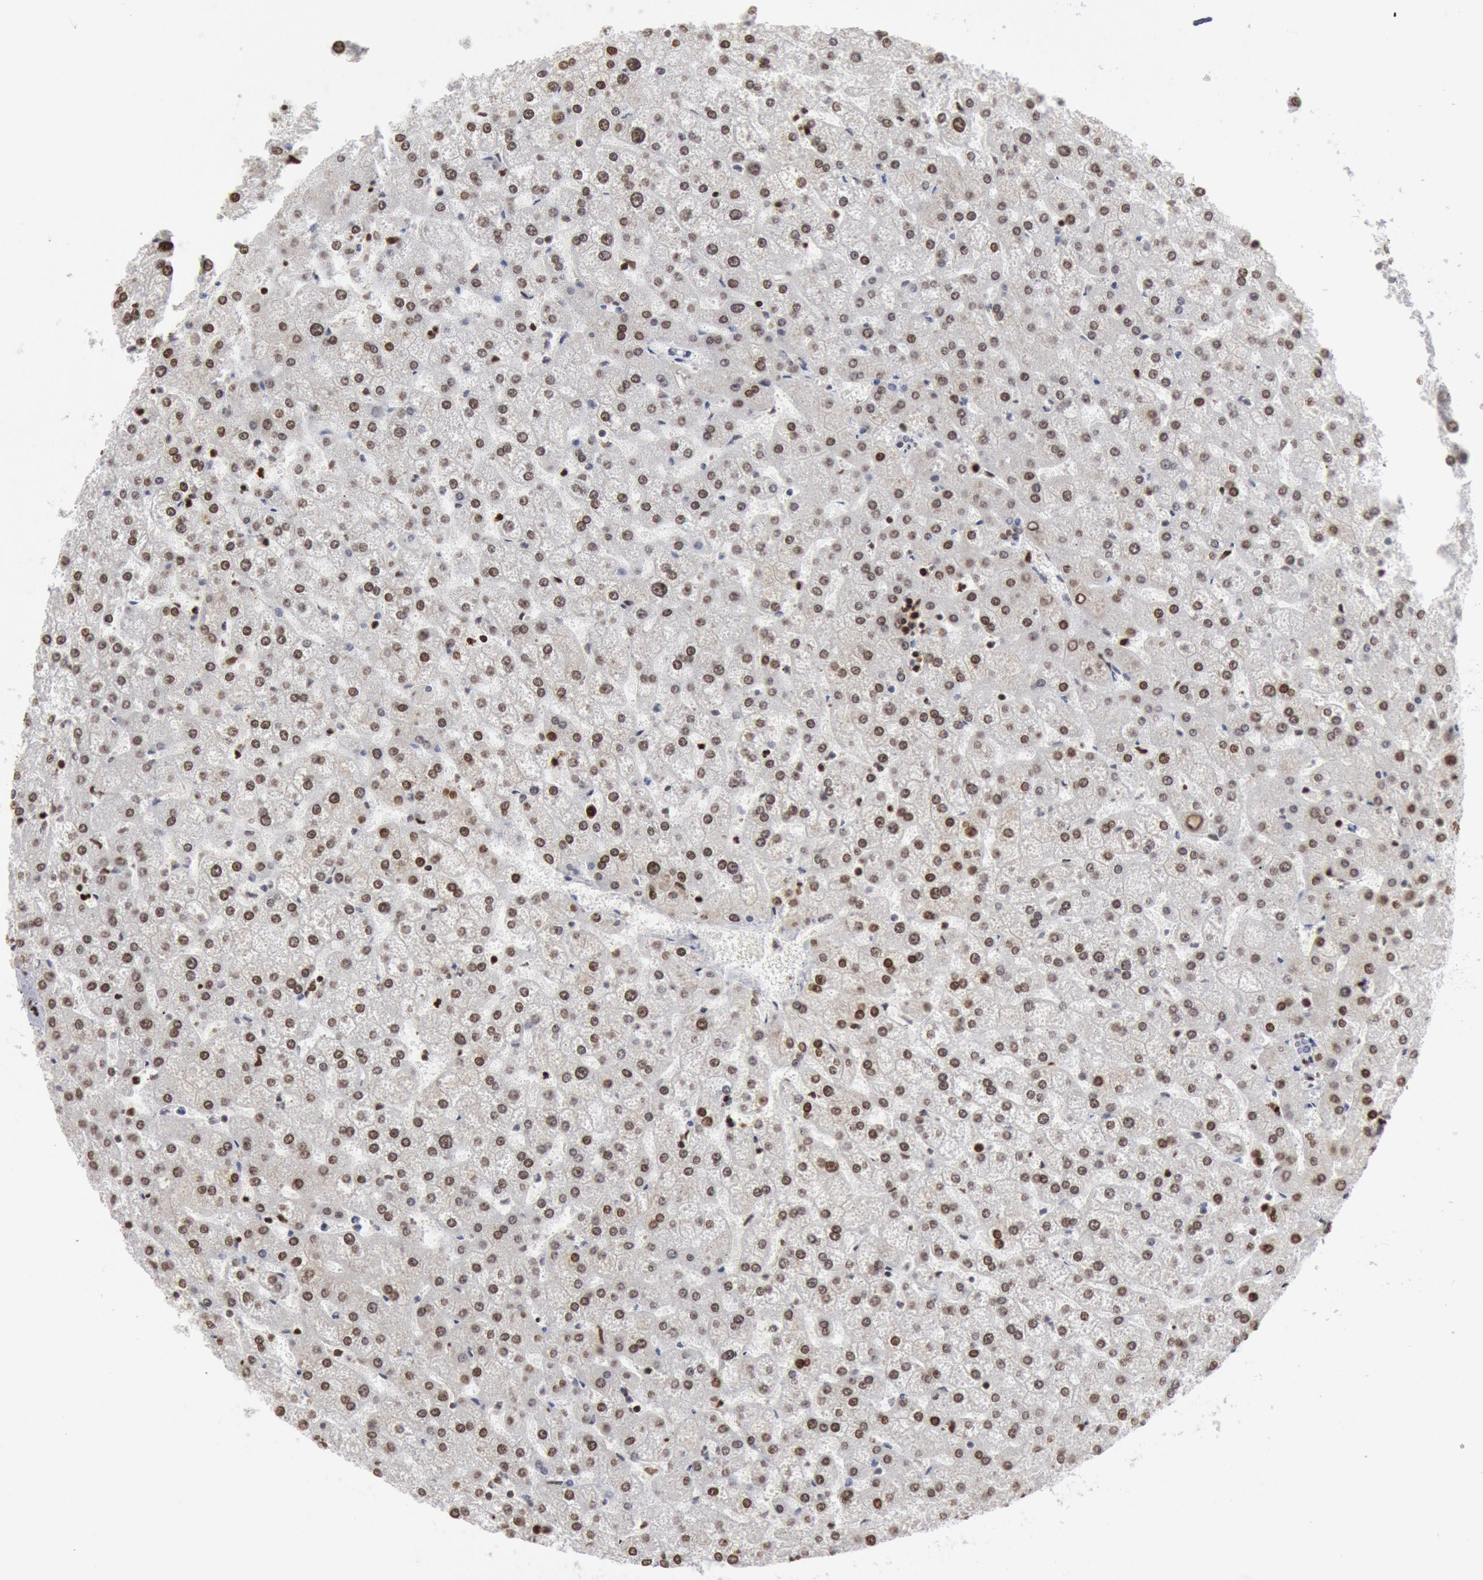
{"staining": {"intensity": "strong", "quantity": ">75%", "location": "nuclear"}, "tissue": "liver", "cell_type": "Hepatocytes", "image_type": "normal", "snomed": [{"axis": "morphology", "description": "Normal tissue, NOS"}, {"axis": "topography", "description": "Liver"}], "caption": "This photomicrograph reveals IHC staining of normal liver, with high strong nuclear expression in approximately >75% of hepatocytes.", "gene": "SUB1", "patient": {"sex": "female", "age": 32}}